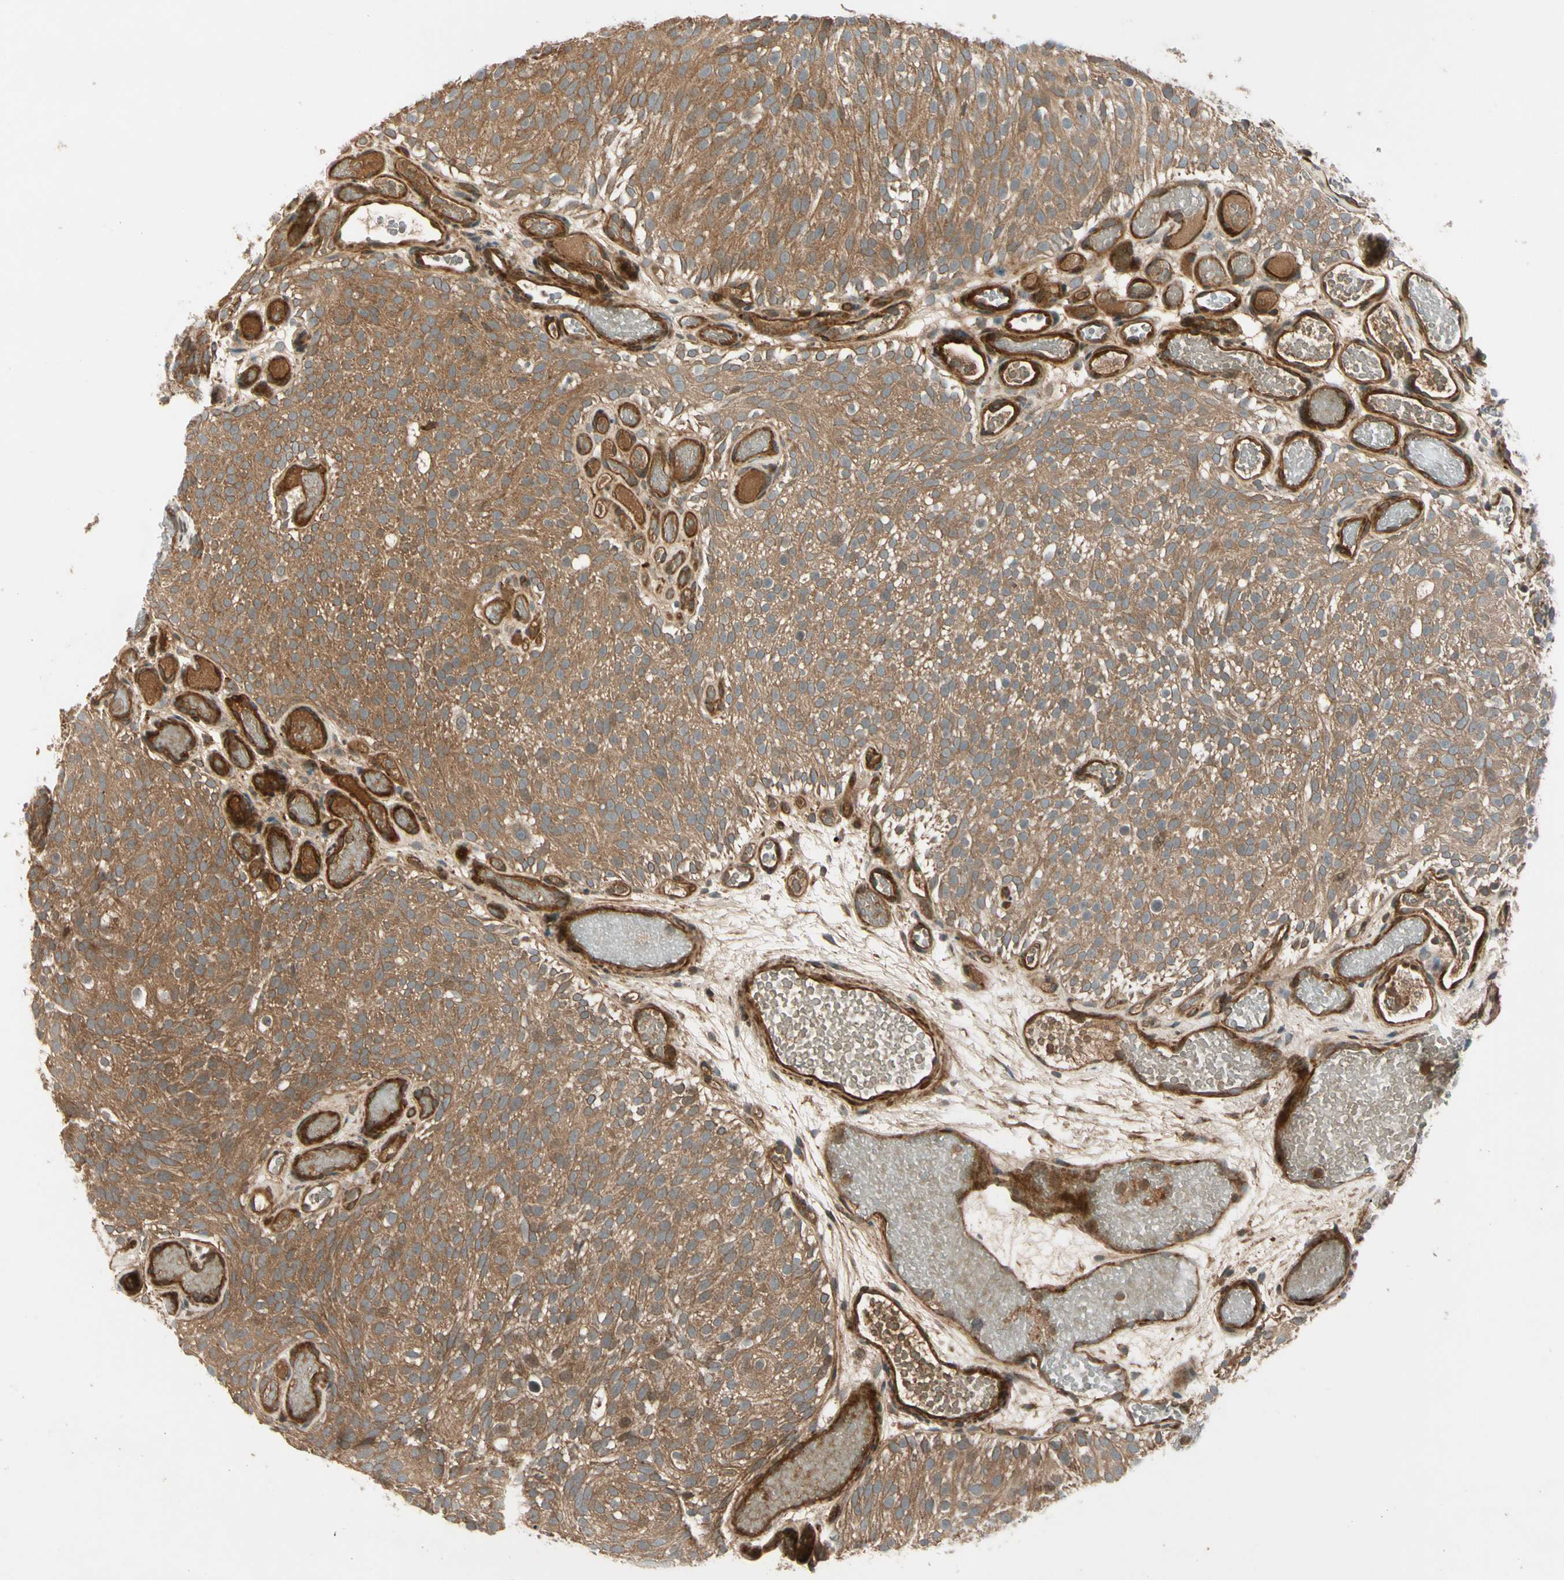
{"staining": {"intensity": "moderate", "quantity": ">75%", "location": "cytoplasmic/membranous"}, "tissue": "urothelial cancer", "cell_type": "Tumor cells", "image_type": "cancer", "snomed": [{"axis": "morphology", "description": "Urothelial carcinoma, Low grade"}, {"axis": "topography", "description": "Urinary bladder"}], "caption": "The immunohistochemical stain highlights moderate cytoplasmic/membranous staining in tumor cells of urothelial cancer tissue.", "gene": "ACVR1C", "patient": {"sex": "male", "age": 78}}